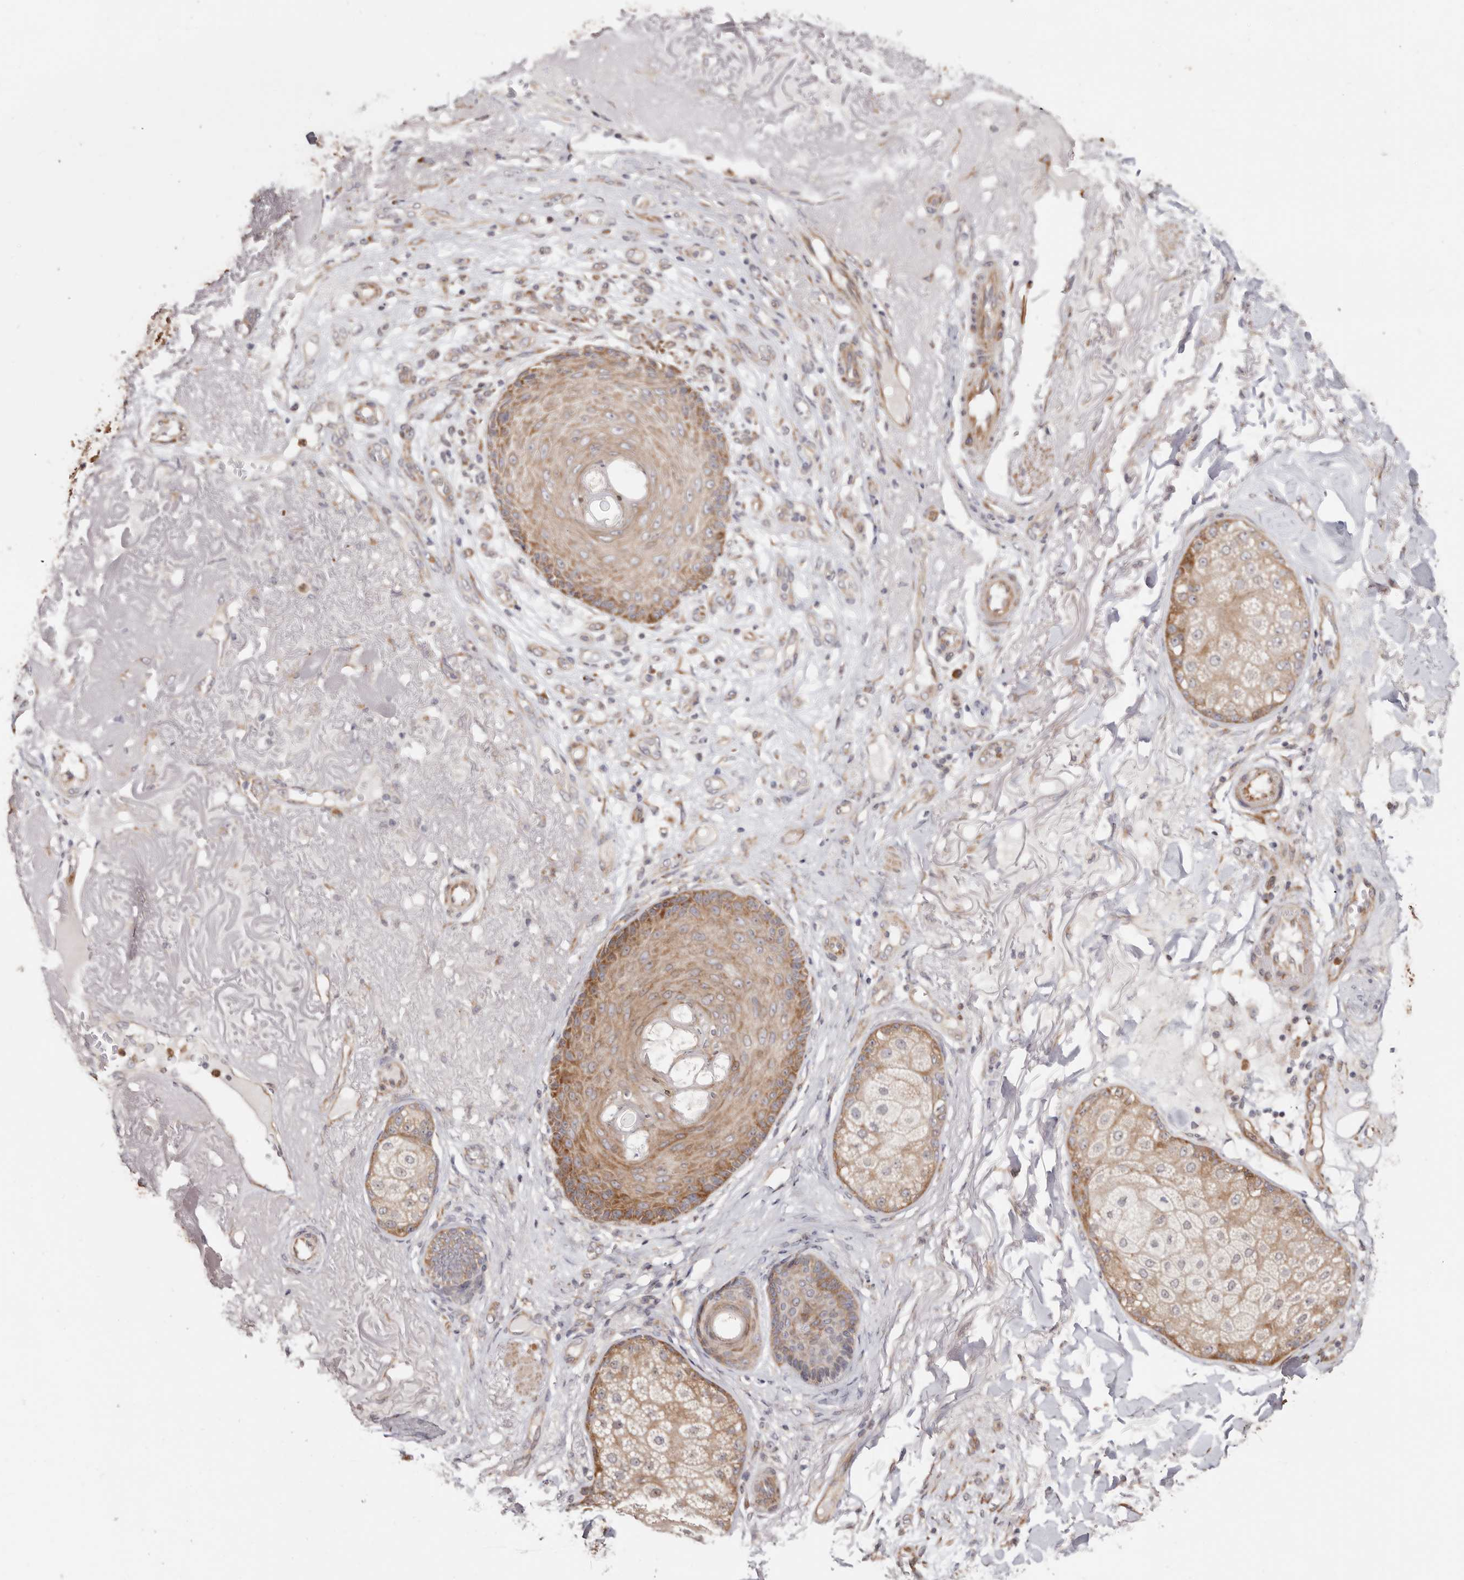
{"staining": {"intensity": "moderate", "quantity": ">75%", "location": "cytoplasmic/membranous"}, "tissue": "skin cancer", "cell_type": "Tumor cells", "image_type": "cancer", "snomed": [{"axis": "morphology", "description": "Squamous cell carcinoma, NOS"}, {"axis": "topography", "description": "Skin"}], "caption": "Immunohistochemistry staining of skin squamous cell carcinoma, which exhibits medium levels of moderate cytoplasmic/membranous staining in about >75% of tumor cells indicating moderate cytoplasmic/membranous protein staining. The staining was performed using DAB (3,3'-diaminobenzidine) (brown) for protein detection and nuclei were counterstained in hematoxylin (blue).", "gene": "BCL2L15", "patient": {"sex": "female", "age": 88}}